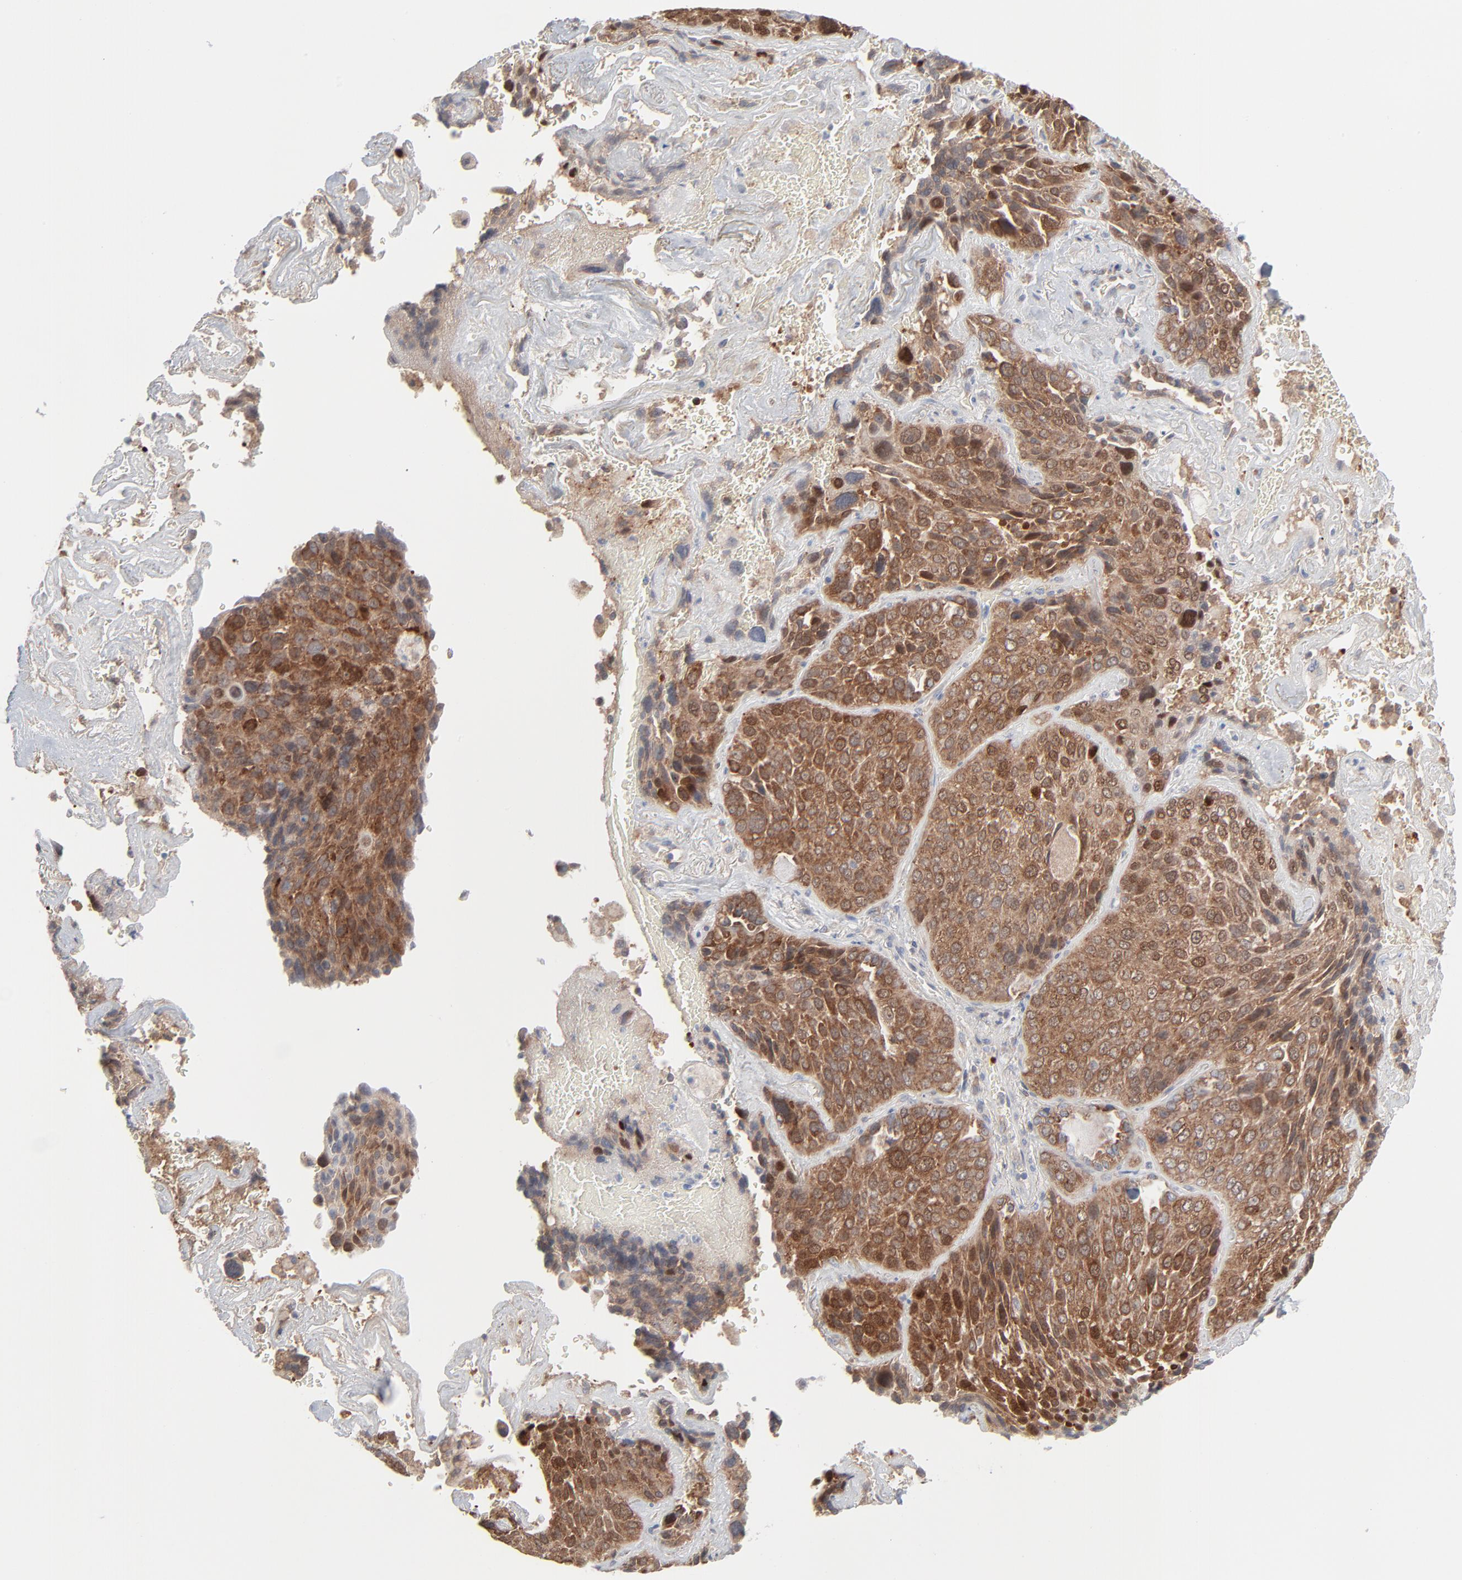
{"staining": {"intensity": "strong", "quantity": ">75%", "location": "cytoplasmic/membranous"}, "tissue": "lung cancer", "cell_type": "Tumor cells", "image_type": "cancer", "snomed": [{"axis": "morphology", "description": "Squamous cell carcinoma, NOS"}, {"axis": "topography", "description": "Lung"}], "caption": "IHC of squamous cell carcinoma (lung) exhibits high levels of strong cytoplasmic/membranous positivity in approximately >75% of tumor cells.", "gene": "KDSR", "patient": {"sex": "male", "age": 54}}